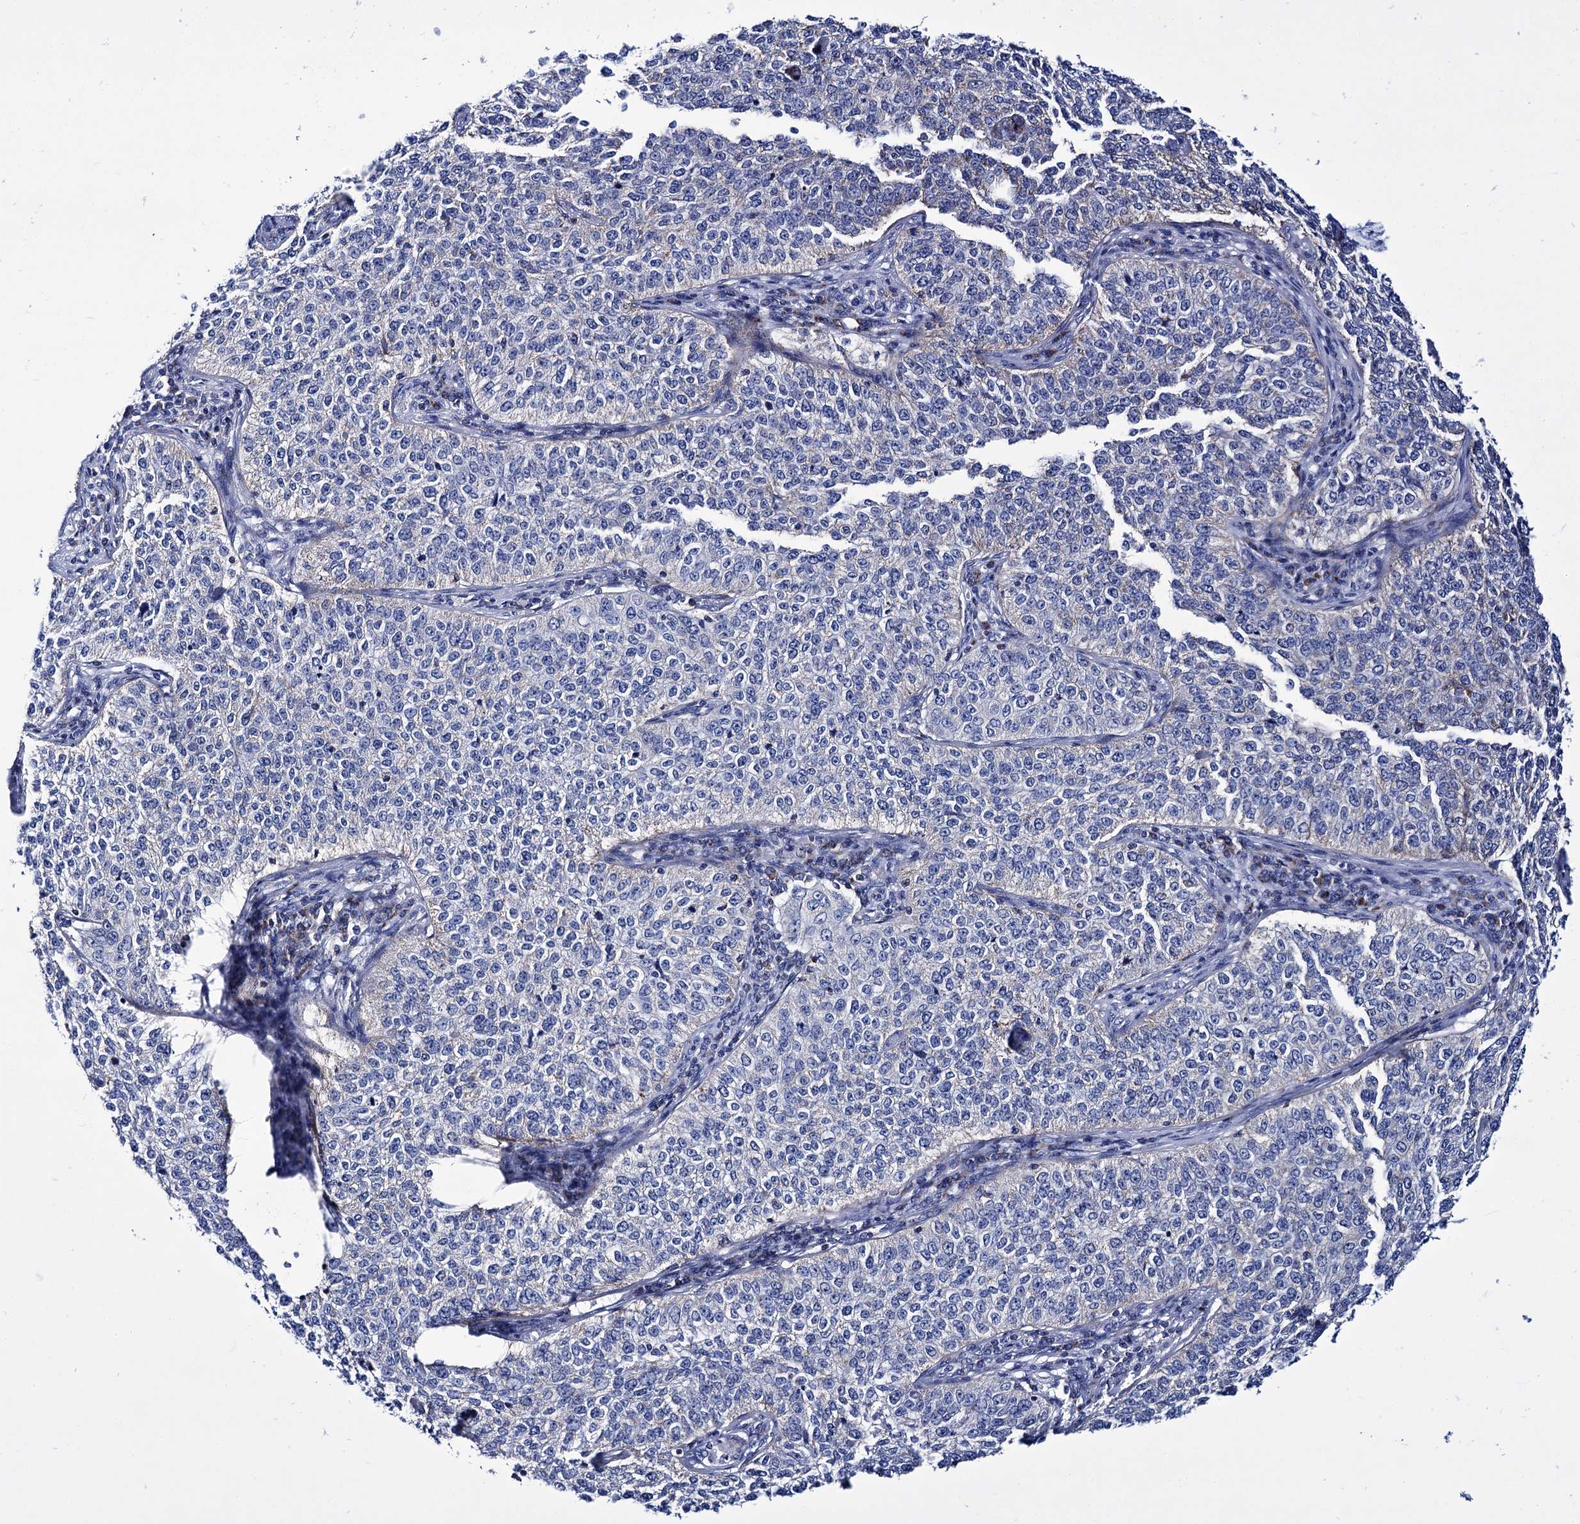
{"staining": {"intensity": "negative", "quantity": "none", "location": "none"}, "tissue": "cervical cancer", "cell_type": "Tumor cells", "image_type": "cancer", "snomed": [{"axis": "morphology", "description": "Squamous cell carcinoma, NOS"}, {"axis": "topography", "description": "Cervix"}], "caption": "IHC image of neoplastic tissue: human cervical cancer stained with DAB reveals no significant protein positivity in tumor cells.", "gene": "UBASH3B", "patient": {"sex": "female", "age": 35}}